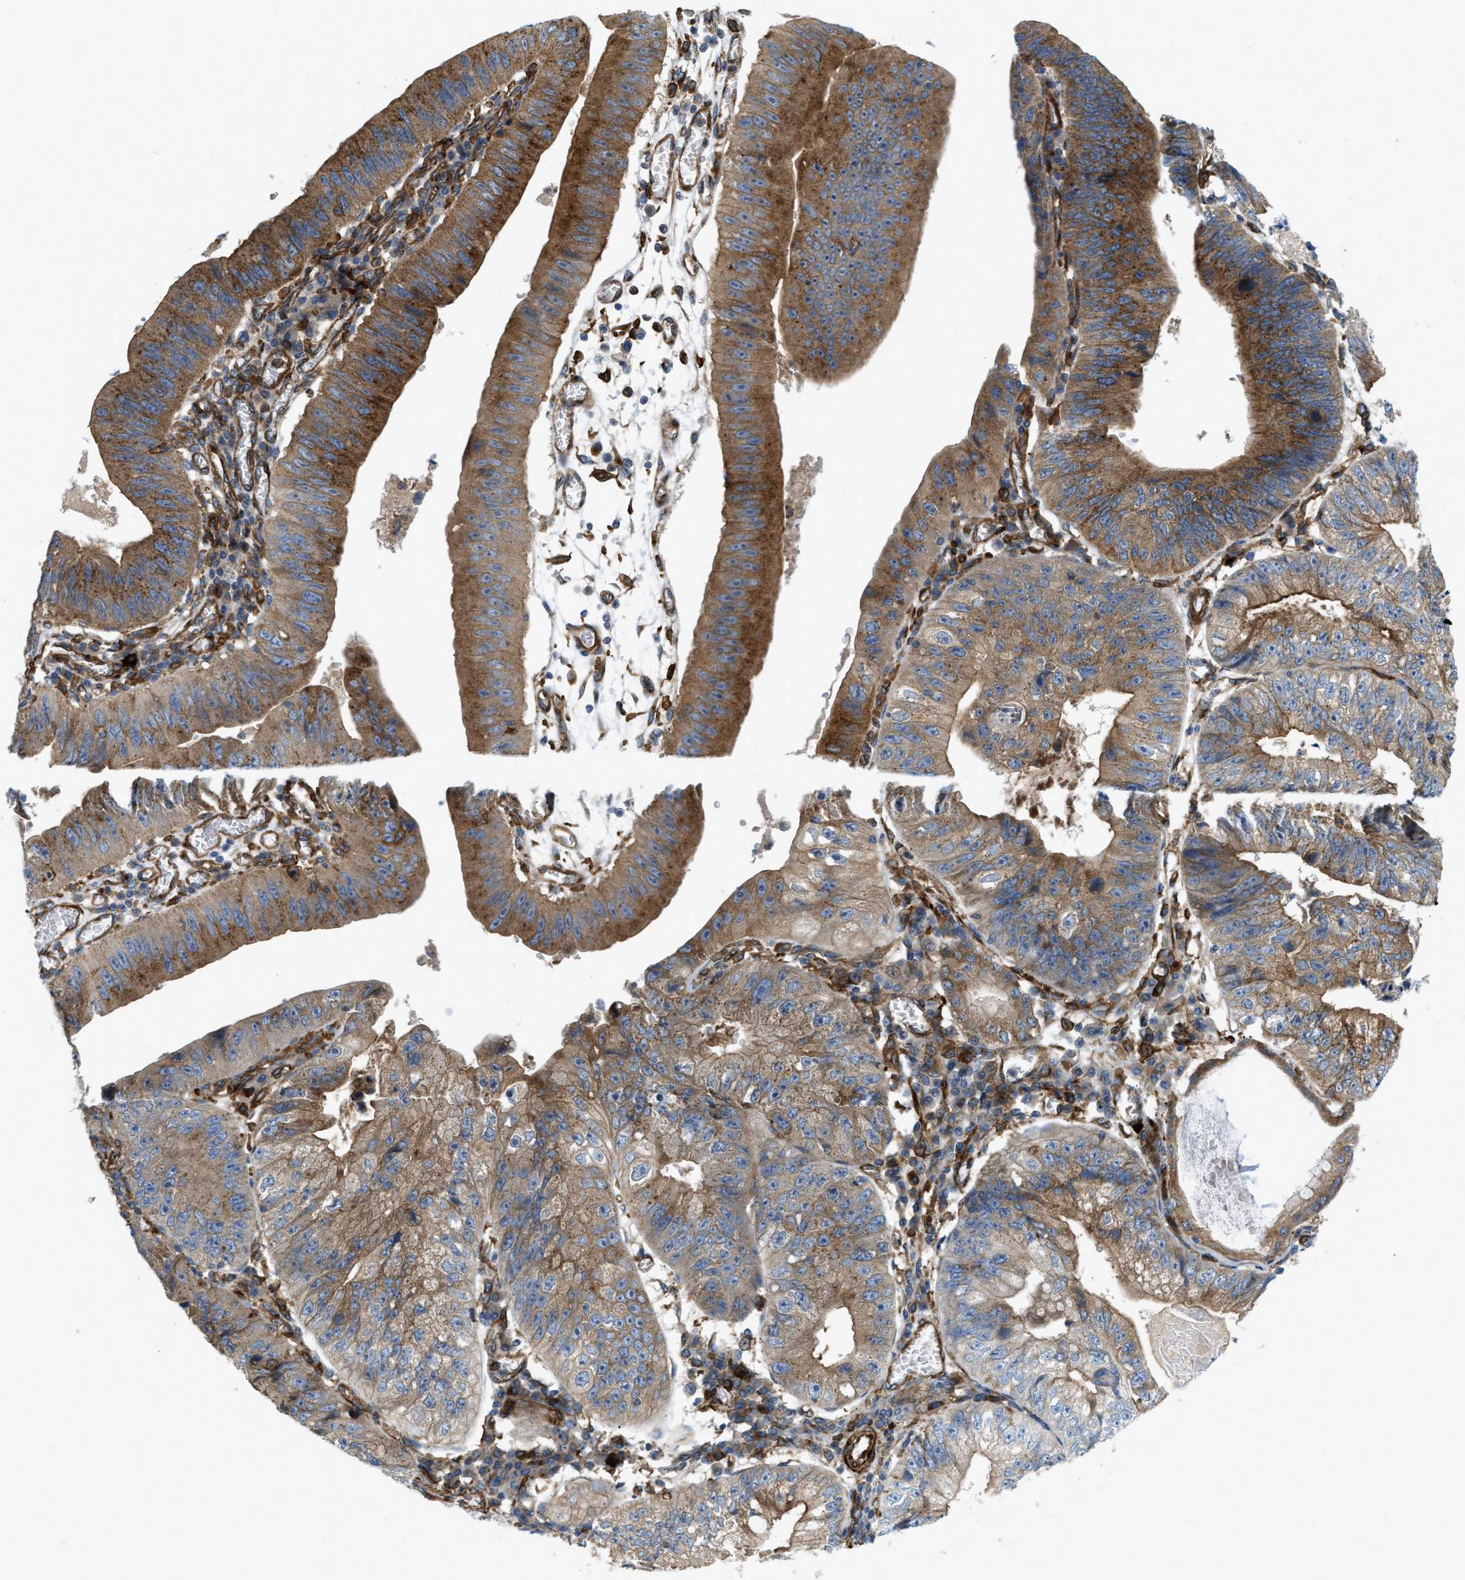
{"staining": {"intensity": "moderate", "quantity": ">75%", "location": "cytoplasmic/membranous"}, "tissue": "stomach cancer", "cell_type": "Tumor cells", "image_type": "cancer", "snomed": [{"axis": "morphology", "description": "Adenocarcinoma, NOS"}, {"axis": "topography", "description": "Stomach"}], "caption": "This is an image of IHC staining of adenocarcinoma (stomach), which shows moderate positivity in the cytoplasmic/membranous of tumor cells.", "gene": "PICALM", "patient": {"sex": "male", "age": 59}}